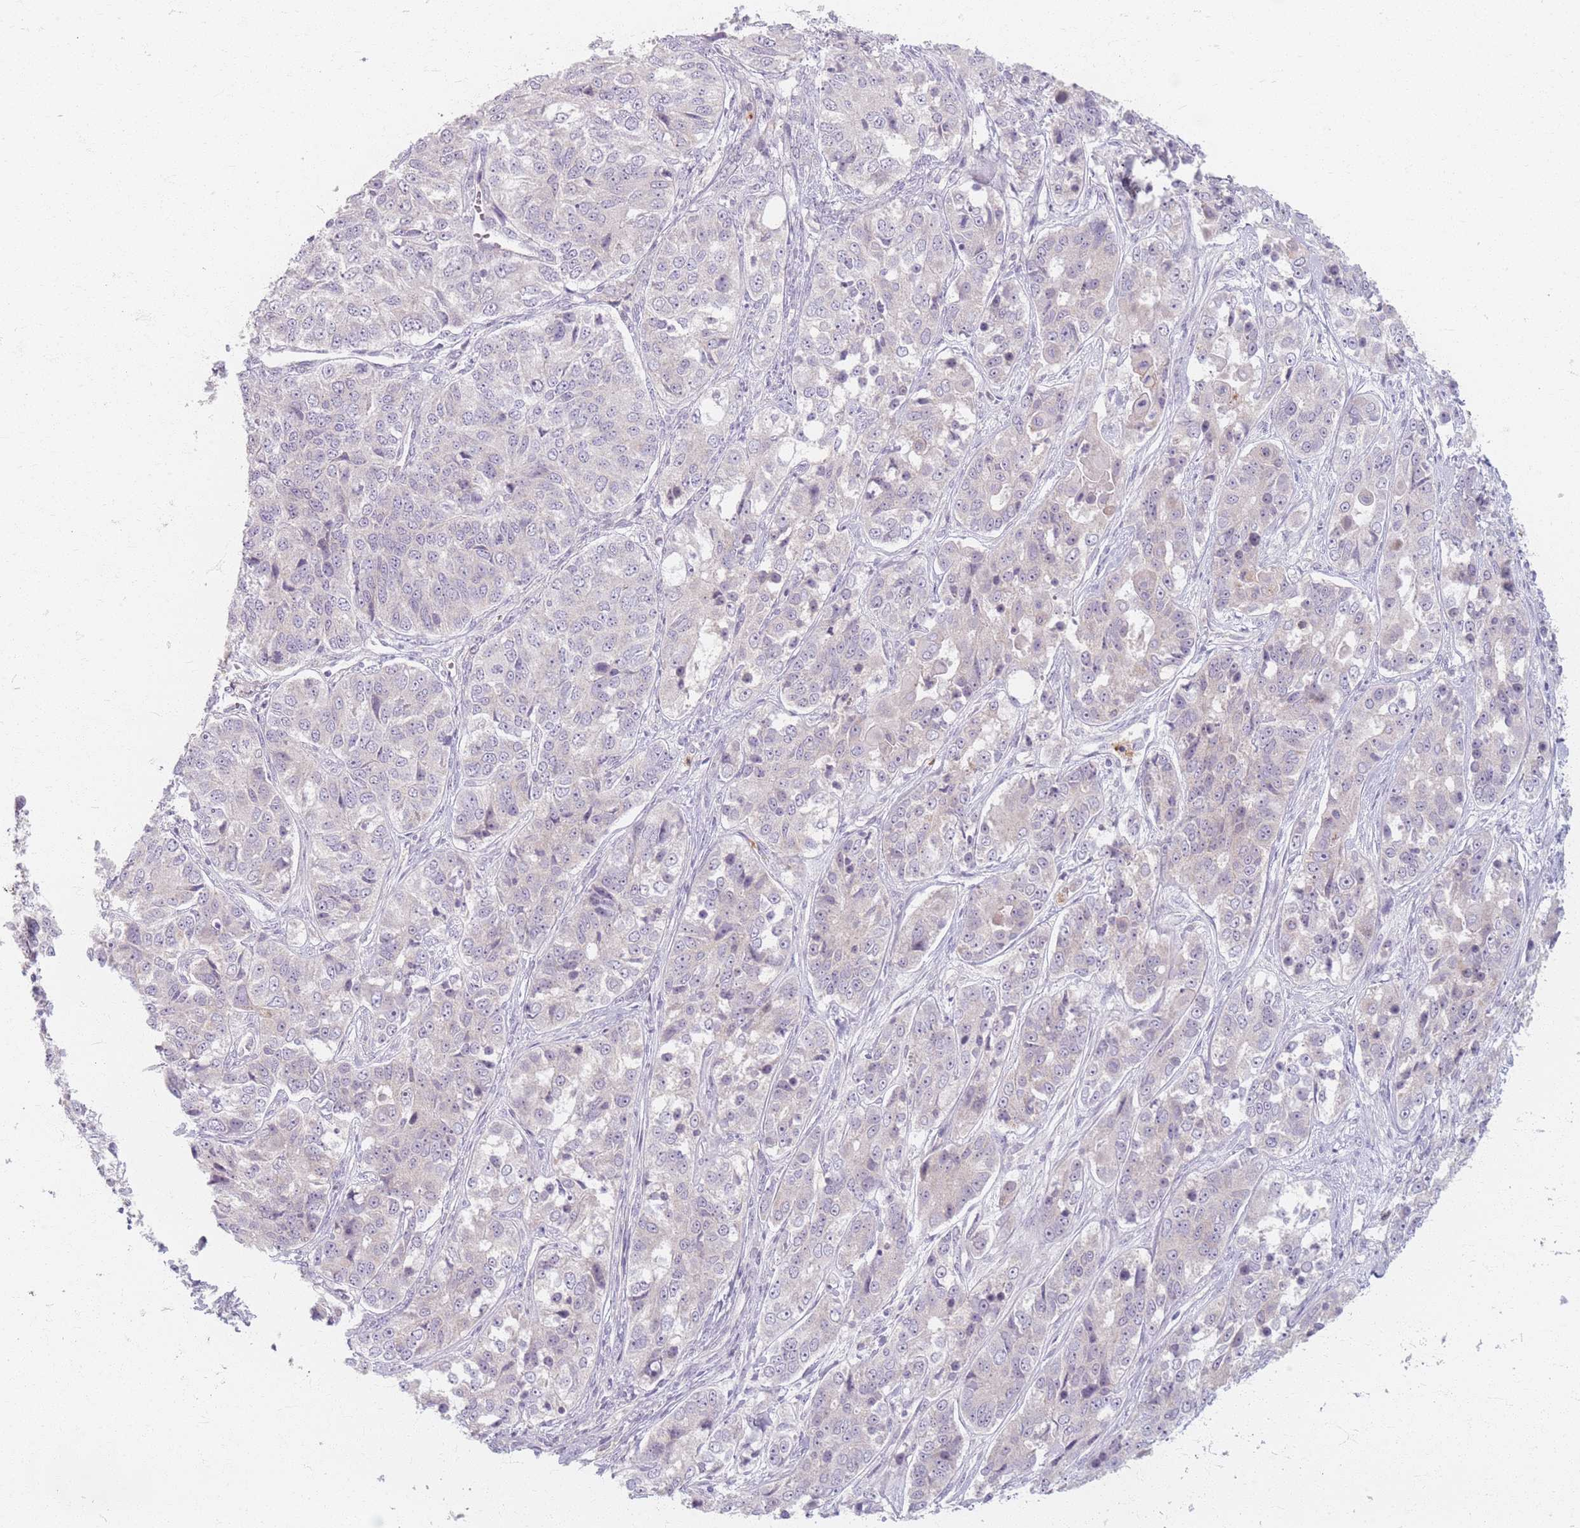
{"staining": {"intensity": "negative", "quantity": "none", "location": "none"}, "tissue": "ovarian cancer", "cell_type": "Tumor cells", "image_type": "cancer", "snomed": [{"axis": "morphology", "description": "Carcinoma, endometroid"}, {"axis": "topography", "description": "Ovary"}], "caption": "Endometroid carcinoma (ovarian) was stained to show a protein in brown. There is no significant staining in tumor cells.", "gene": "CHCHD7", "patient": {"sex": "female", "age": 51}}